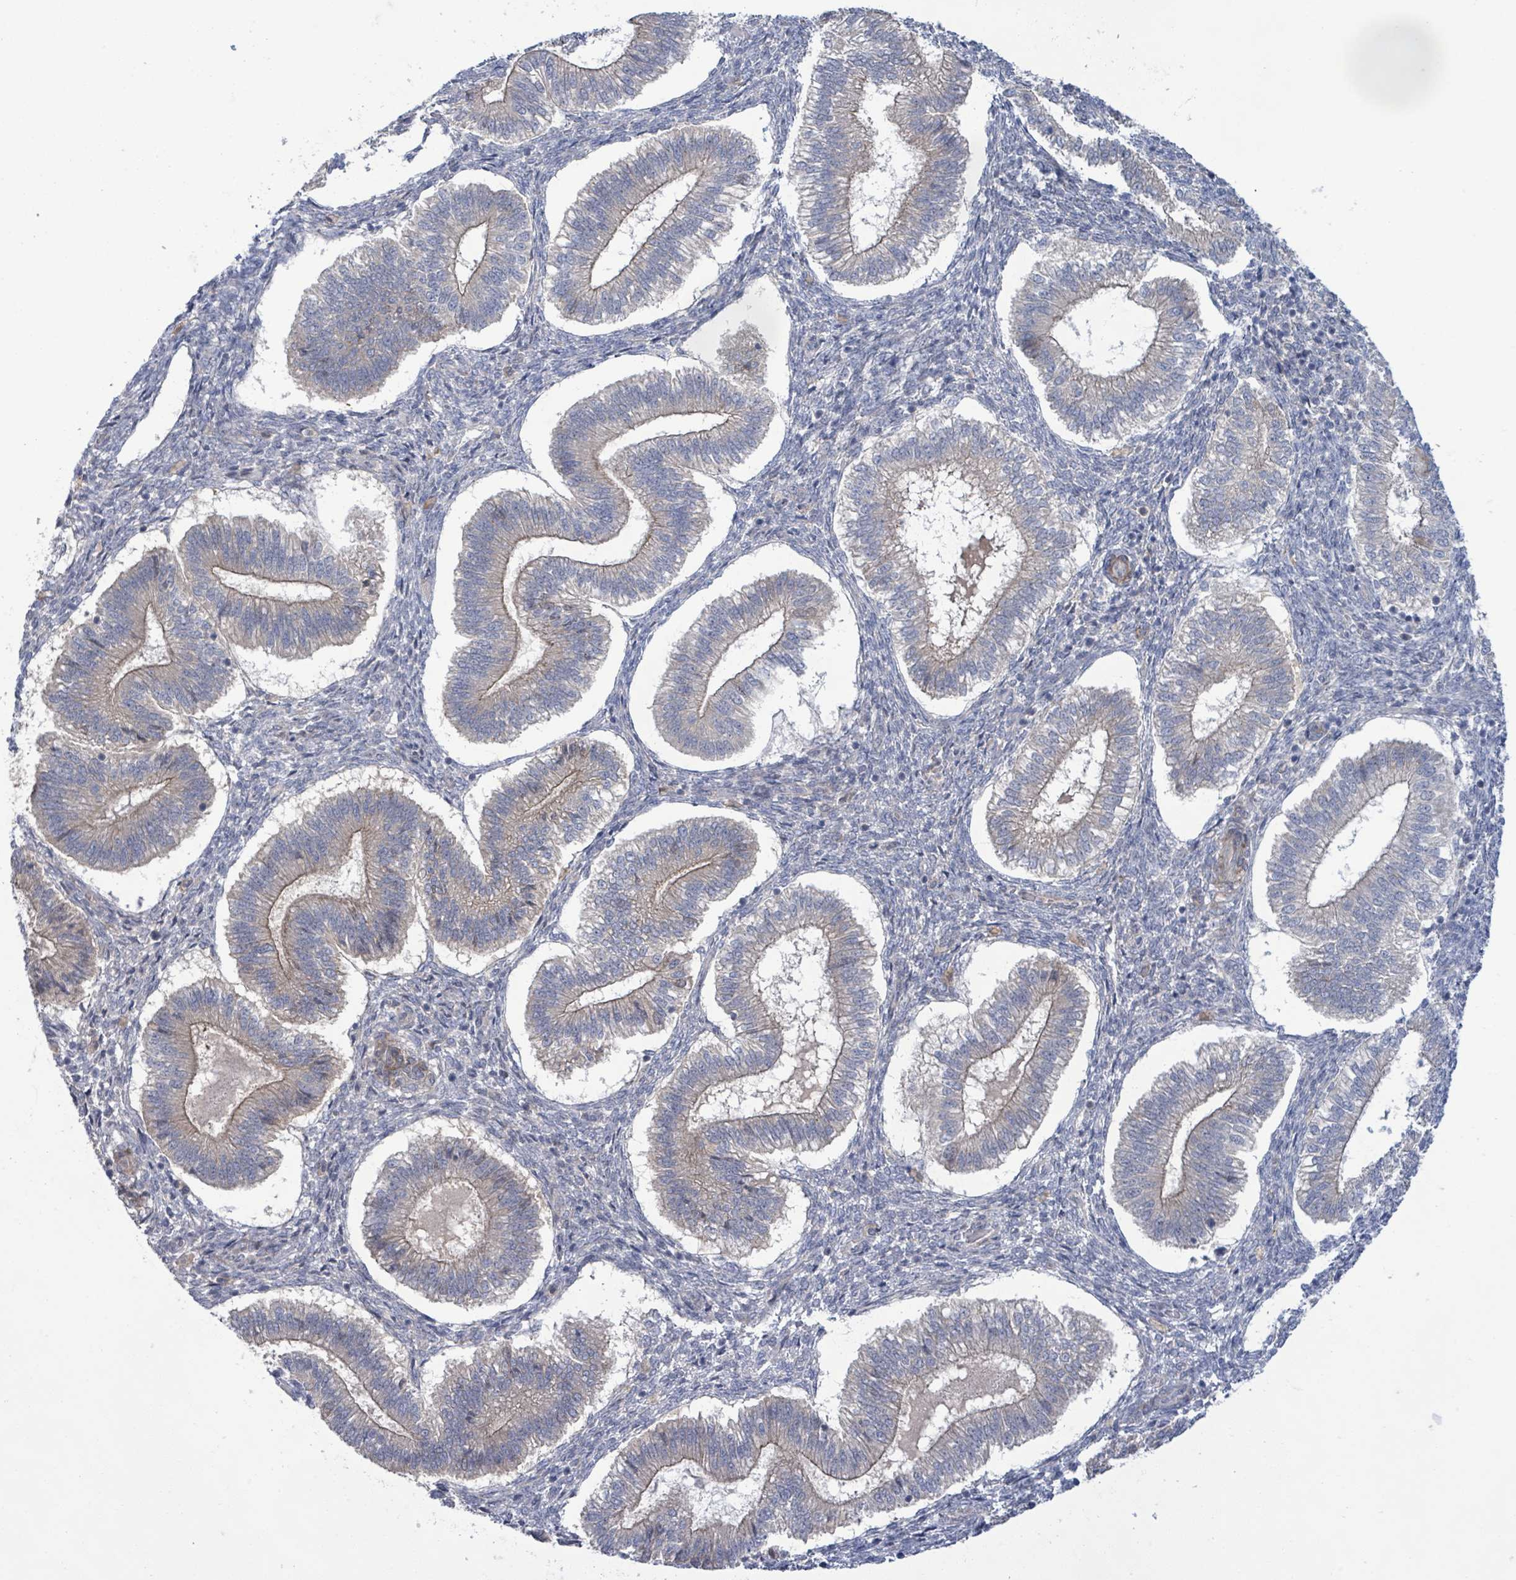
{"staining": {"intensity": "negative", "quantity": "none", "location": "none"}, "tissue": "endometrium", "cell_type": "Cells in endometrial stroma", "image_type": "normal", "snomed": [{"axis": "morphology", "description": "Normal tissue, NOS"}, {"axis": "topography", "description": "Endometrium"}], "caption": "Micrograph shows no protein expression in cells in endometrial stroma of benign endometrium. (Immunohistochemistry, brightfield microscopy, high magnification).", "gene": "SLIT3", "patient": {"sex": "female", "age": 25}}